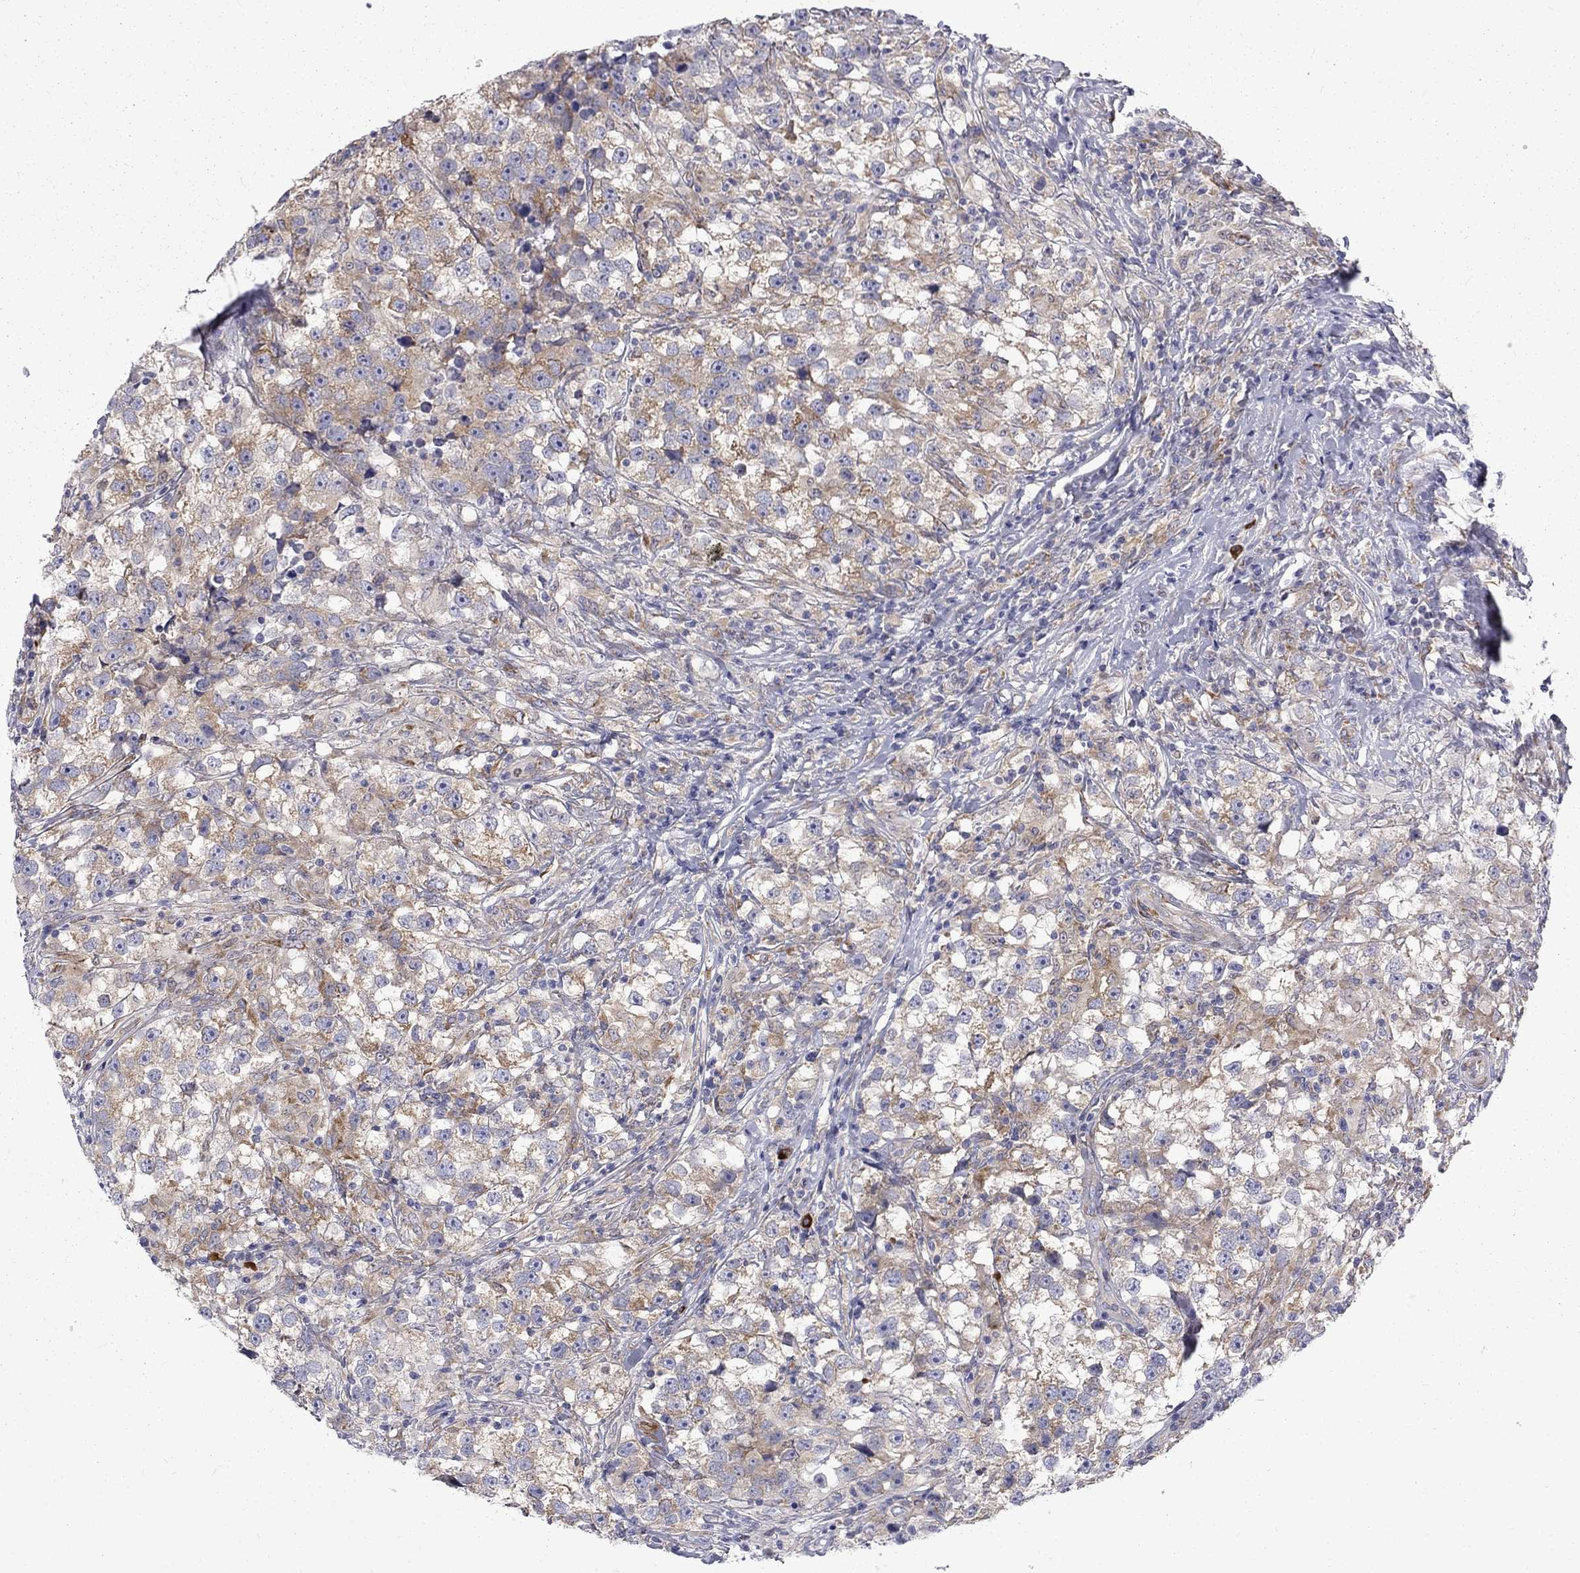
{"staining": {"intensity": "moderate", "quantity": ">75%", "location": "cytoplasmic/membranous"}, "tissue": "testis cancer", "cell_type": "Tumor cells", "image_type": "cancer", "snomed": [{"axis": "morphology", "description": "Seminoma, NOS"}, {"axis": "topography", "description": "Testis"}], "caption": "Immunohistochemistry (IHC) photomicrograph of human seminoma (testis) stained for a protein (brown), which exhibits medium levels of moderate cytoplasmic/membranous positivity in approximately >75% of tumor cells.", "gene": "PABPC4", "patient": {"sex": "male", "age": 46}}